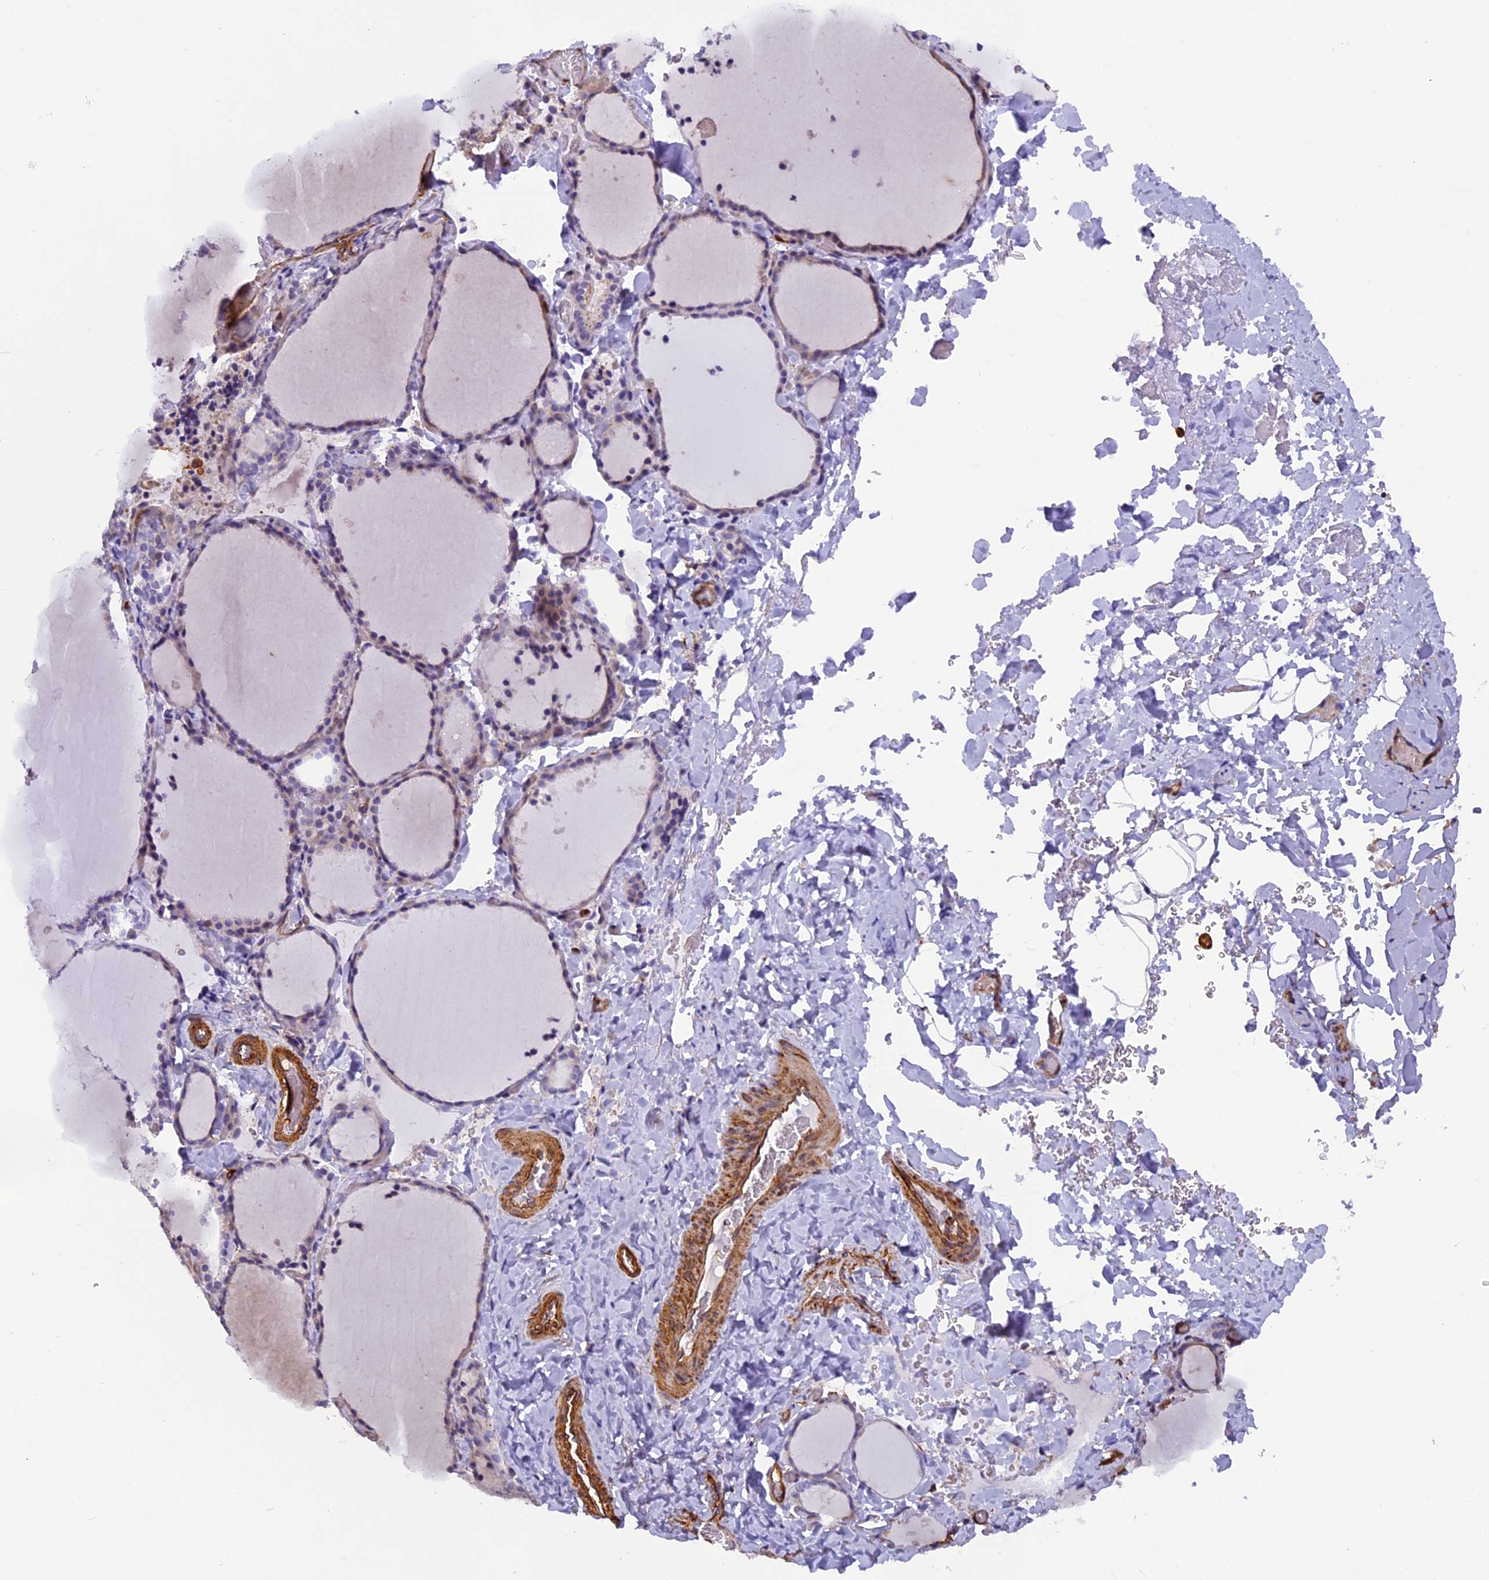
{"staining": {"intensity": "weak", "quantity": "<25%", "location": "cytoplasmic/membranous"}, "tissue": "thyroid gland", "cell_type": "Glandular cells", "image_type": "normal", "snomed": [{"axis": "morphology", "description": "Normal tissue, NOS"}, {"axis": "topography", "description": "Thyroid gland"}], "caption": "Glandular cells are negative for brown protein staining in unremarkable thyroid gland.", "gene": "EHBP1L1", "patient": {"sex": "female", "age": 22}}